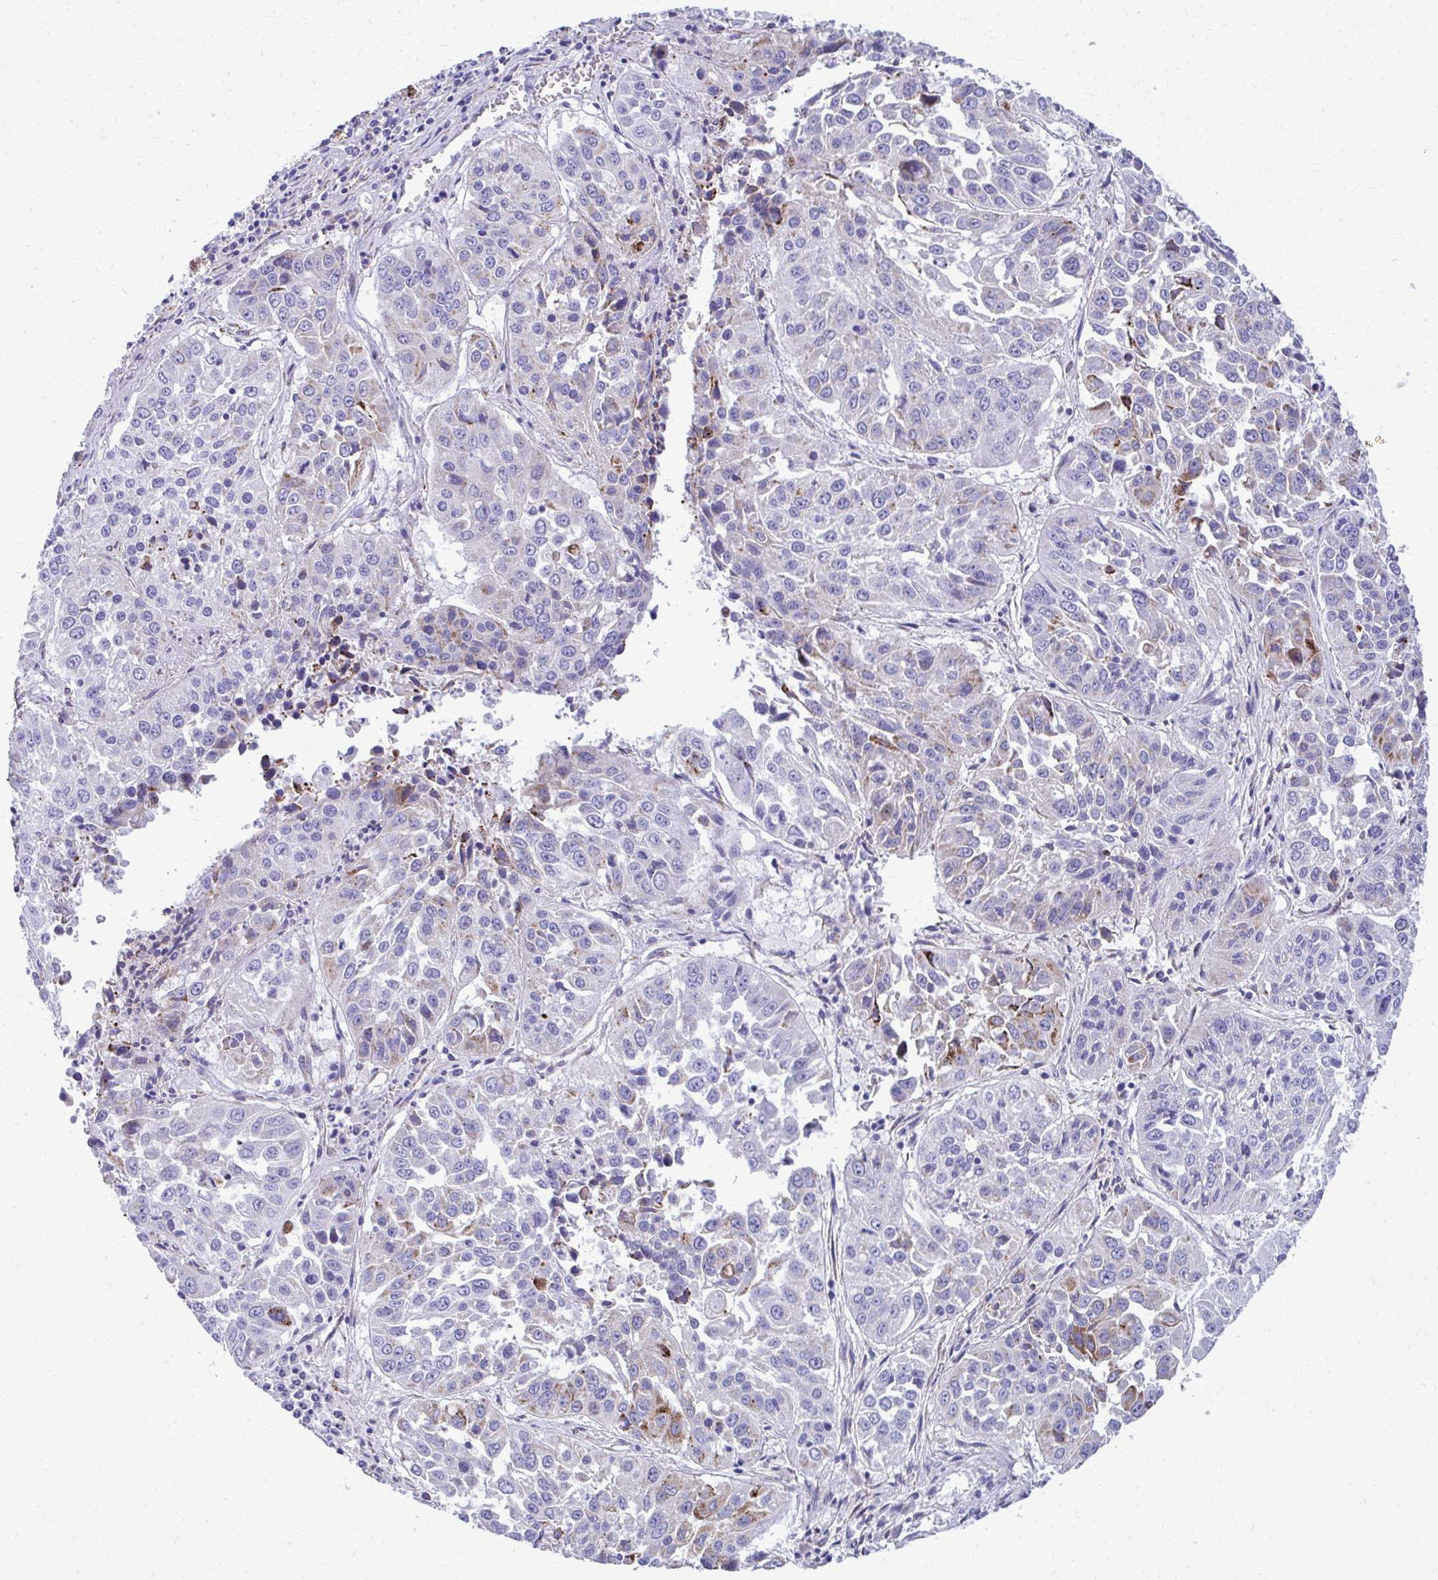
{"staining": {"intensity": "moderate", "quantity": "<25%", "location": "cytoplasmic/membranous"}, "tissue": "lung cancer", "cell_type": "Tumor cells", "image_type": "cancer", "snomed": [{"axis": "morphology", "description": "Squamous cell carcinoma, NOS"}, {"axis": "topography", "description": "Lung"}], "caption": "Human lung squamous cell carcinoma stained for a protein (brown) displays moderate cytoplasmic/membranous positive expression in about <25% of tumor cells.", "gene": "AIG1", "patient": {"sex": "female", "age": 61}}